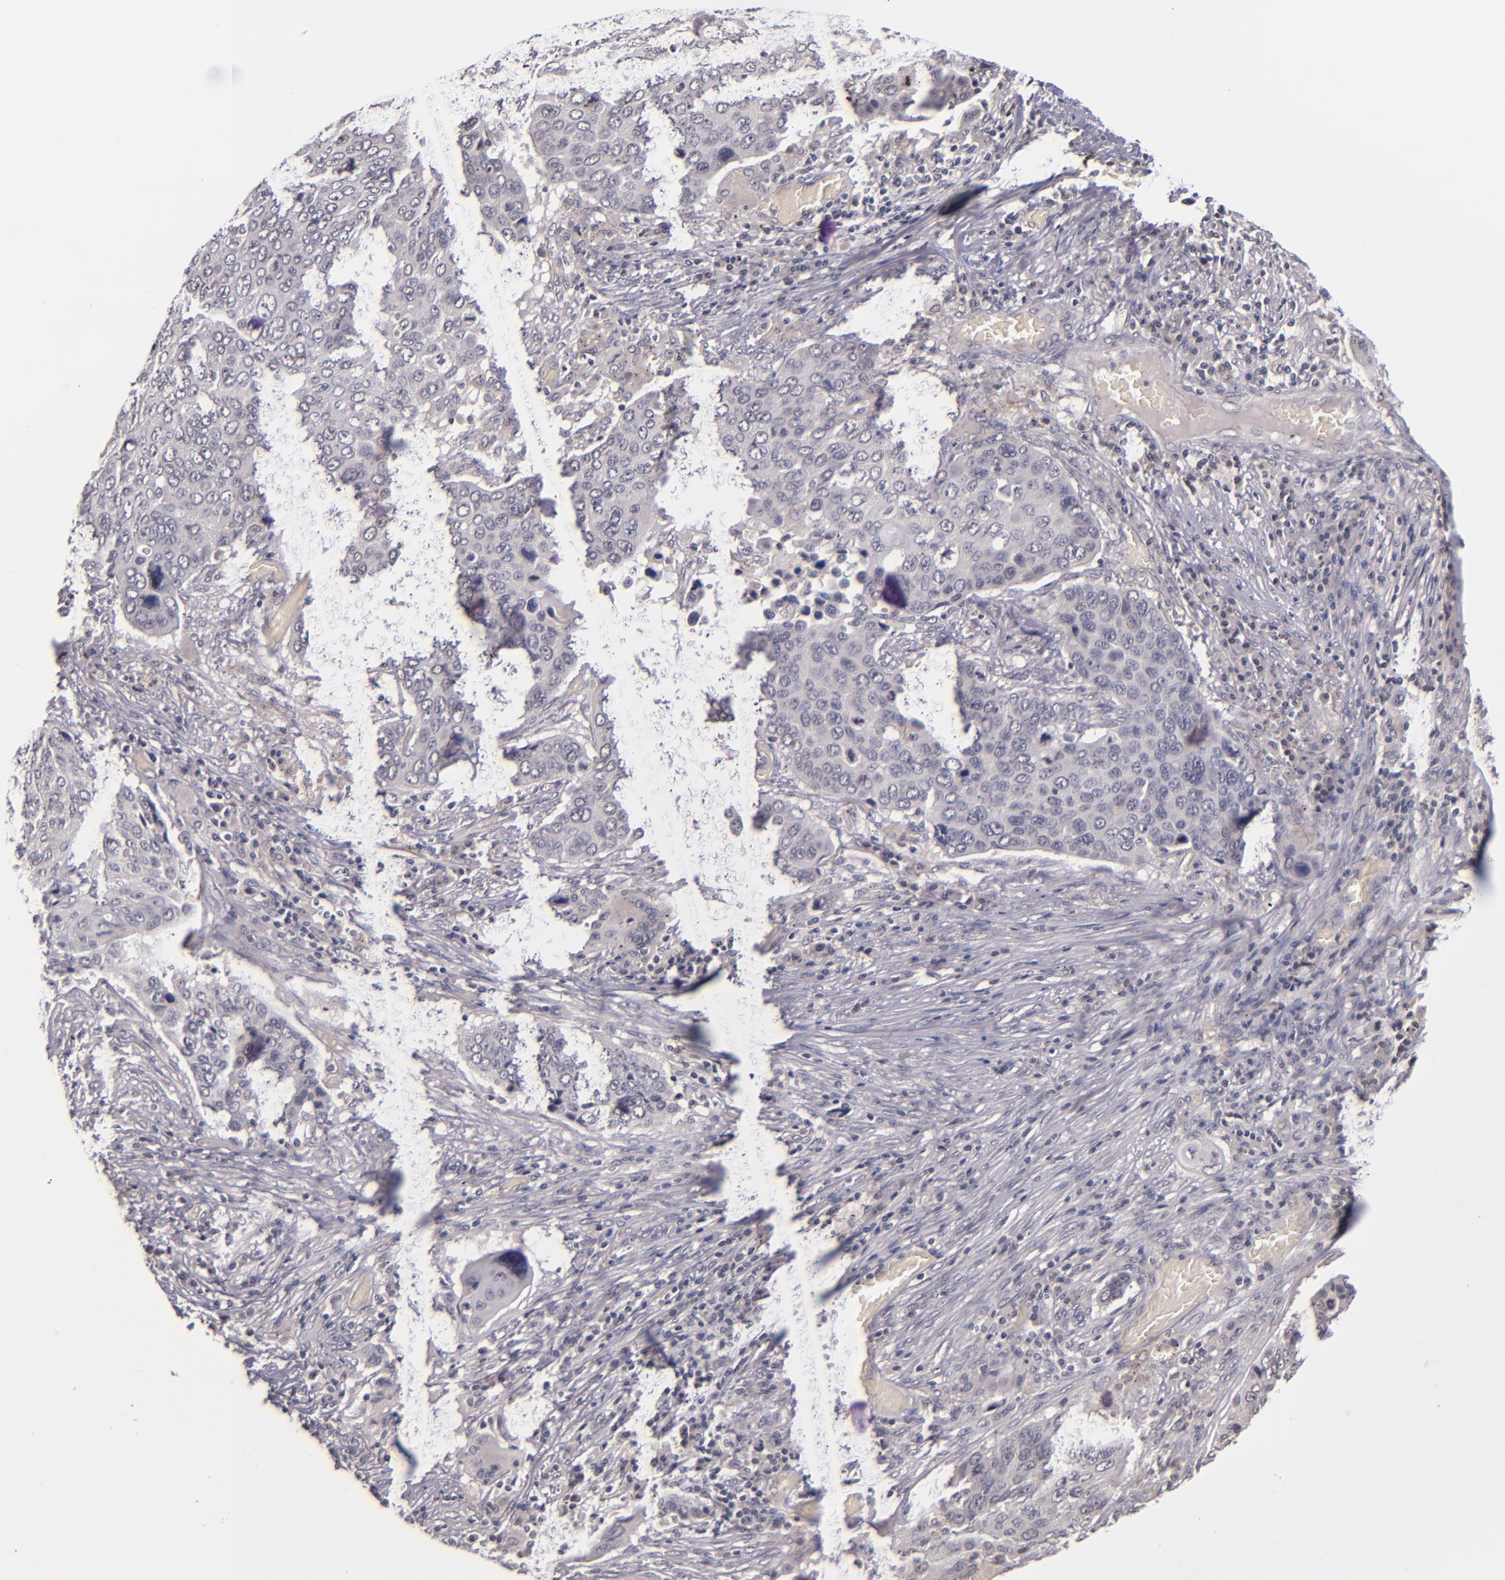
{"staining": {"intensity": "negative", "quantity": "none", "location": "none"}, "tissue": "lung cancer", "cell_type": "Tumor cells", "image_type": "cancer", "snomed": [{"axis": "morphology", "description": "Squamous cell carcinoma, NOS"}, {"axis": "topography", "description": "Lung"}], "caption": "This image is of squamous cell carcinoma (lung) stained with immunohistochemistry to label a protein in brown with the nuclei are counter-stained blue. There is no positivity in tumor cells.", "gene": "TSC2", "patient": {"sex": "male", "age": 68}}